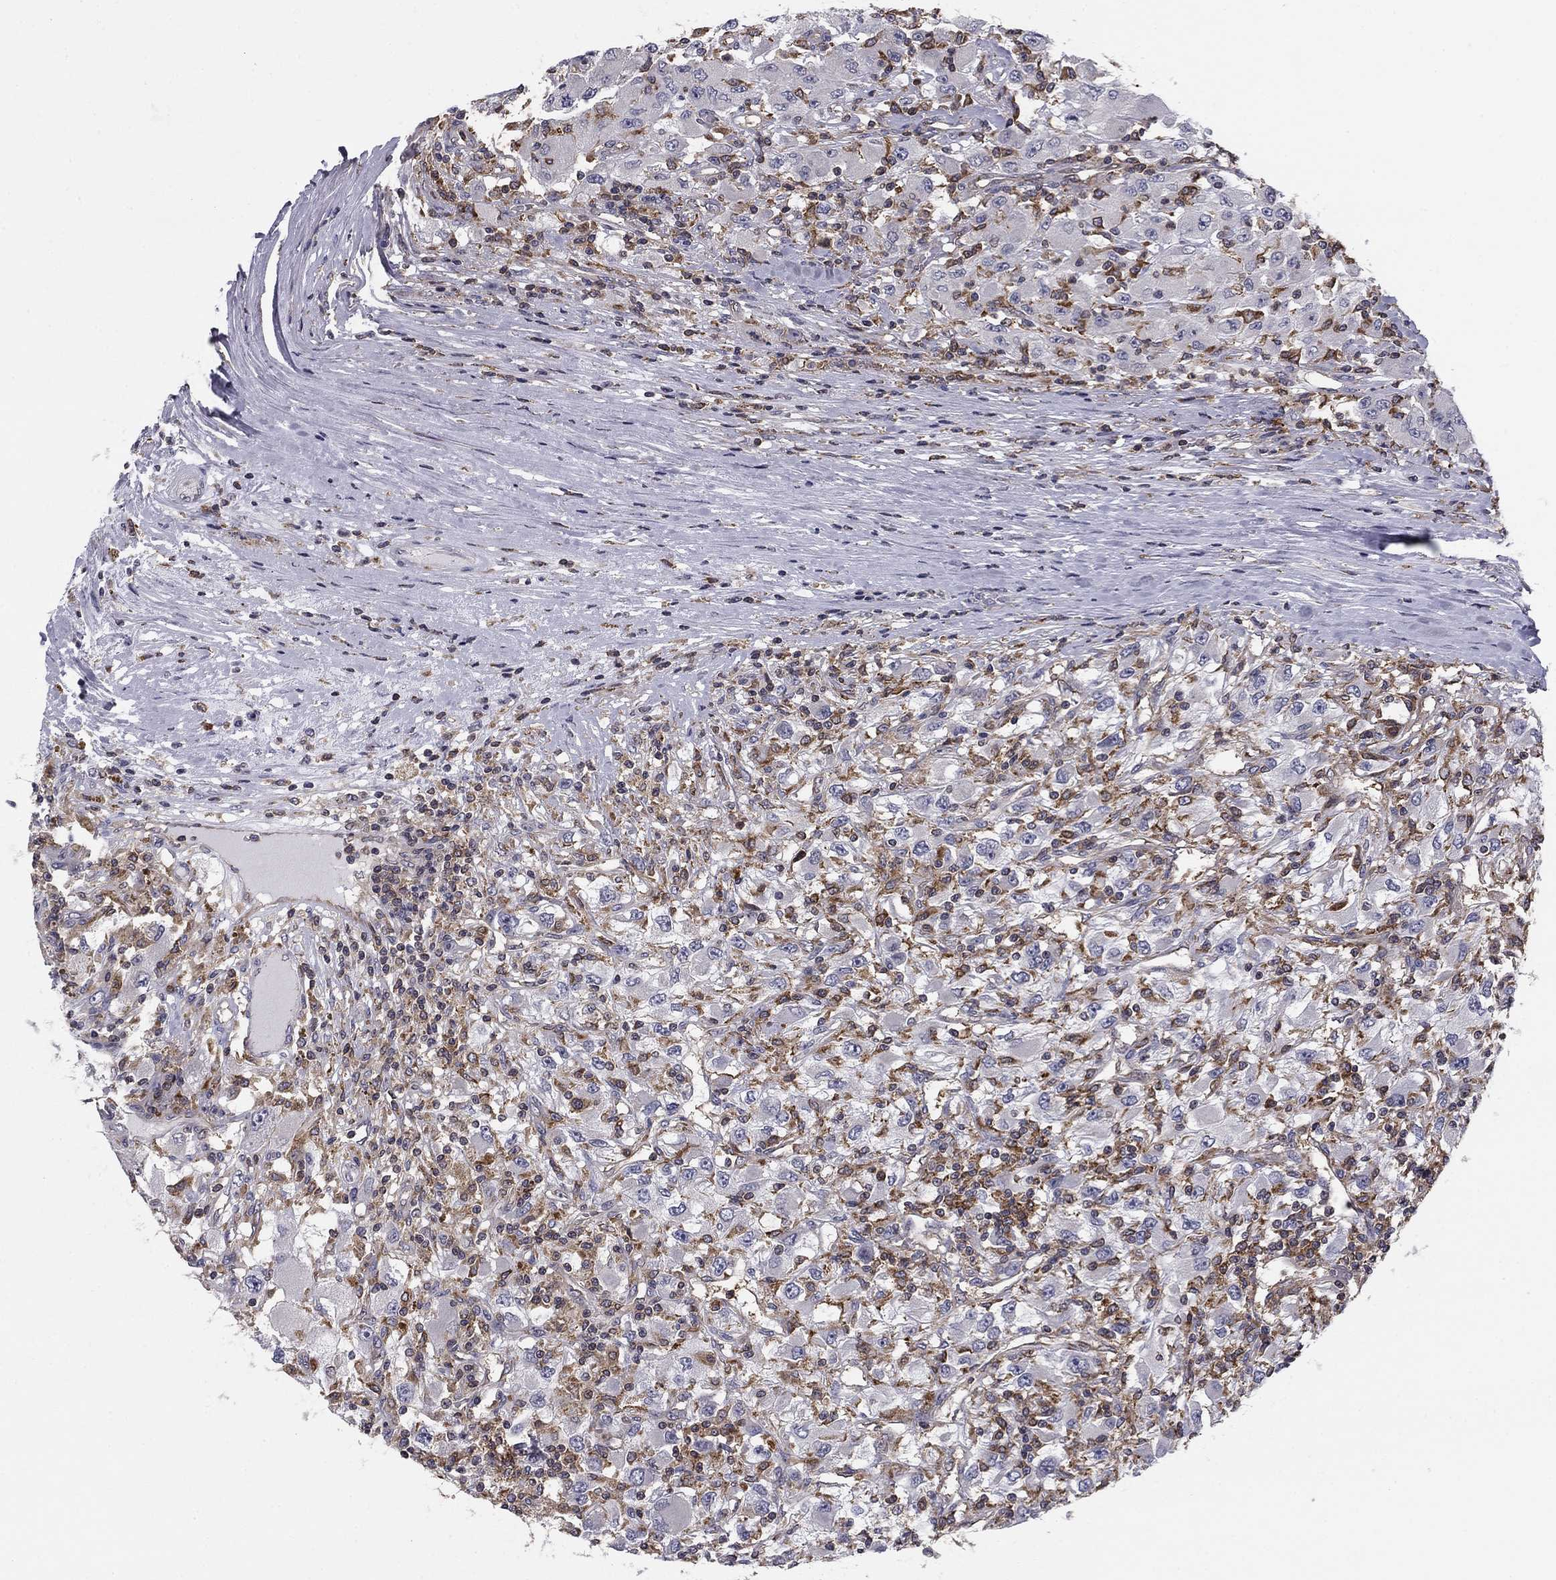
{"staining": {"intensity": "negative", "quantity": "none", "location": "none"}, "tissue": "renal cancer", "cell_type": "Tumor cells", "image_type": "cancer", "snomed": [{"axis": "morphology", "description": "Adenocarcinoma, NOS"}, {"axis": "topography", "description": "Kidney"}], "caption": "Human renal cancer (adenocarcinoma) stained for a protein using immunohistochemistry exhibits no expression in tumor cells.", "gene": "PLCB2", "patient": {"sex": "female", "age": 67}}